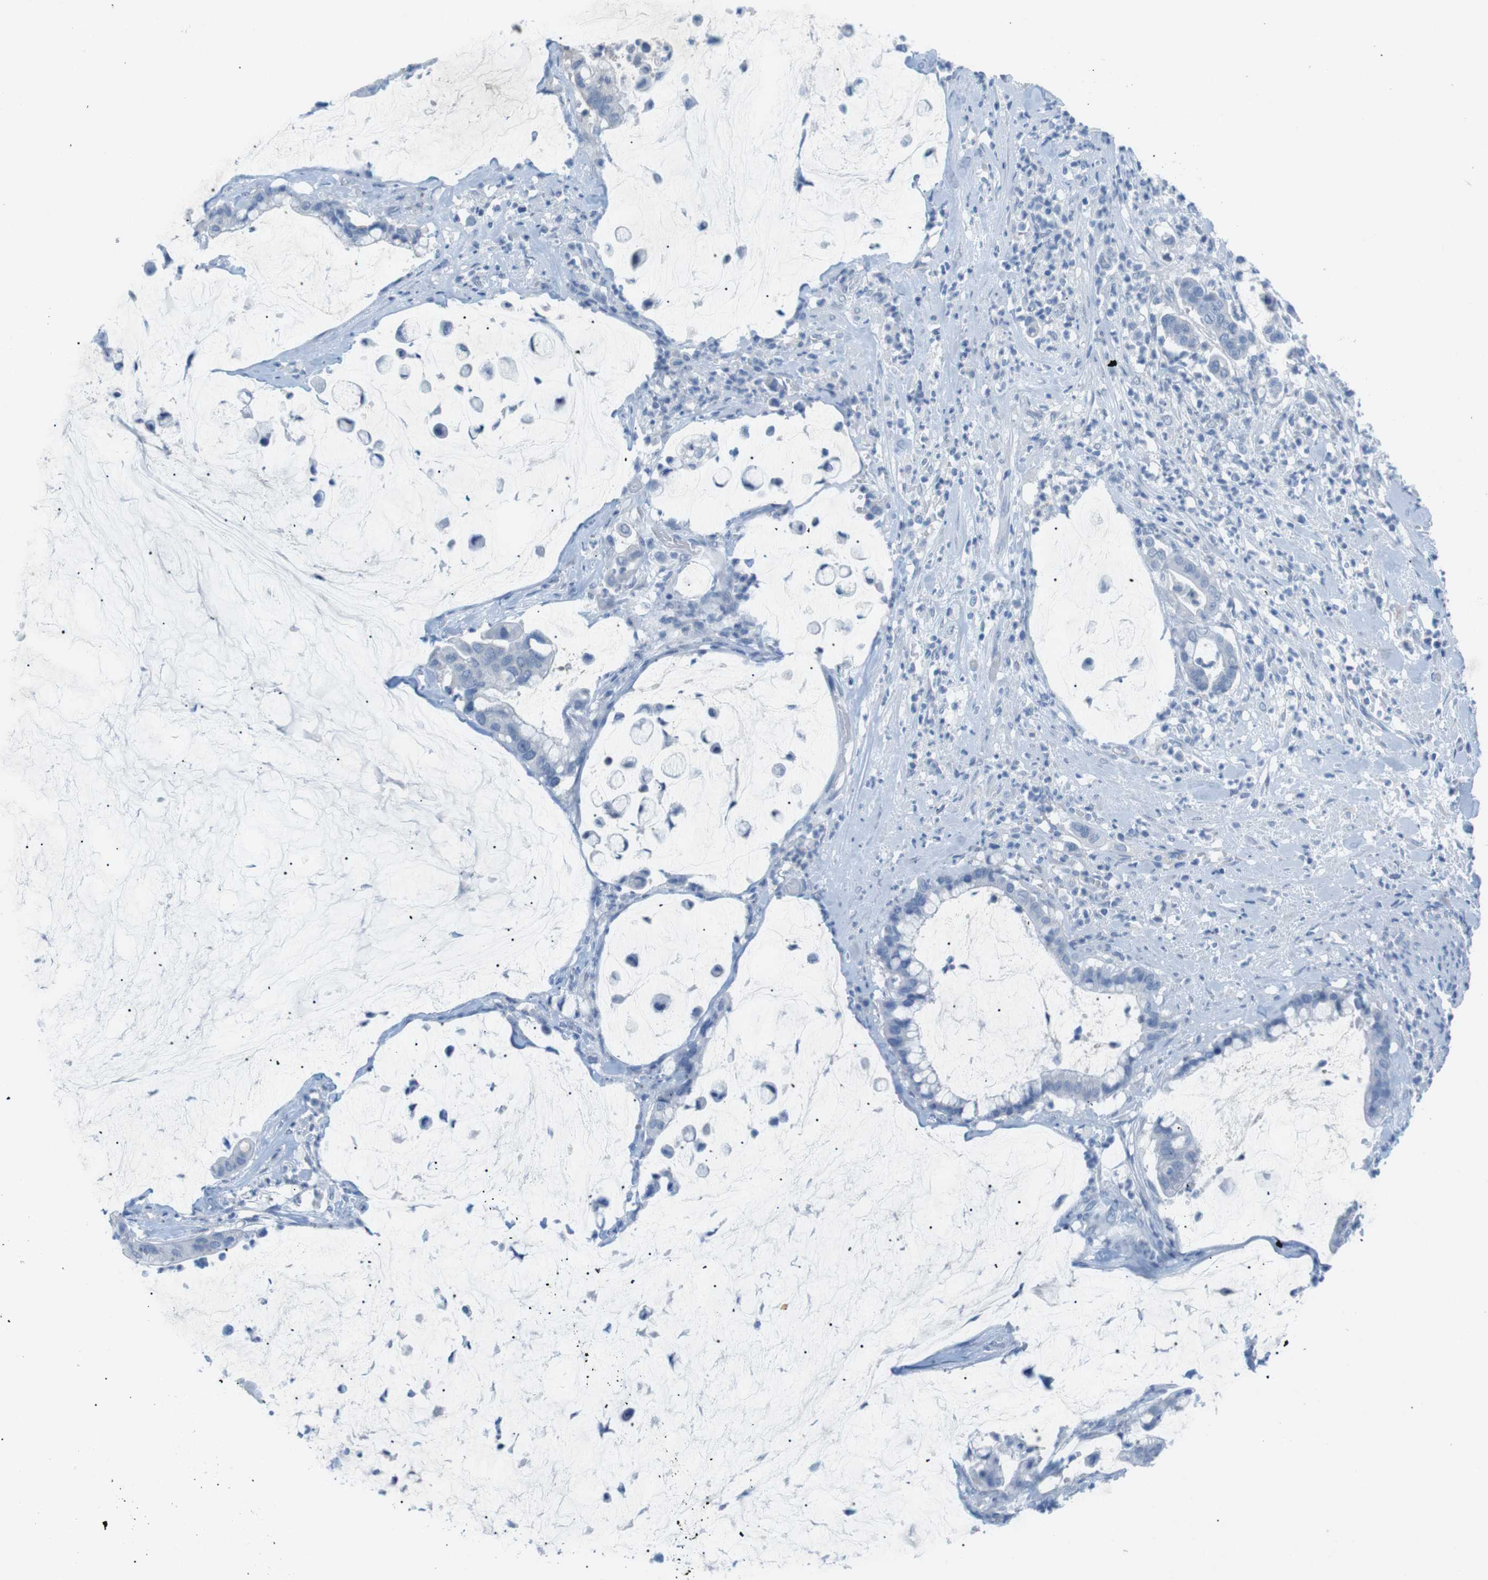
{"staining": {"intensity": "negative", "quantity": "none", "location": "none"}, "tissue": "pancreatic cancer", "cell_type": "Tumor cells", "image_type": "cancer", "snomed": [{"axis": "morphology", "description": "Adenocarcinoma, NOS"}, {"axis": "topography", "description": "Pancreas"}], "caption": "A histopathology image of human adenocarcinoma (pancreatic) is negative for staining in tumor cells.", "gene": "SALL4", "patient": {"sex": "male", "age": 41}}